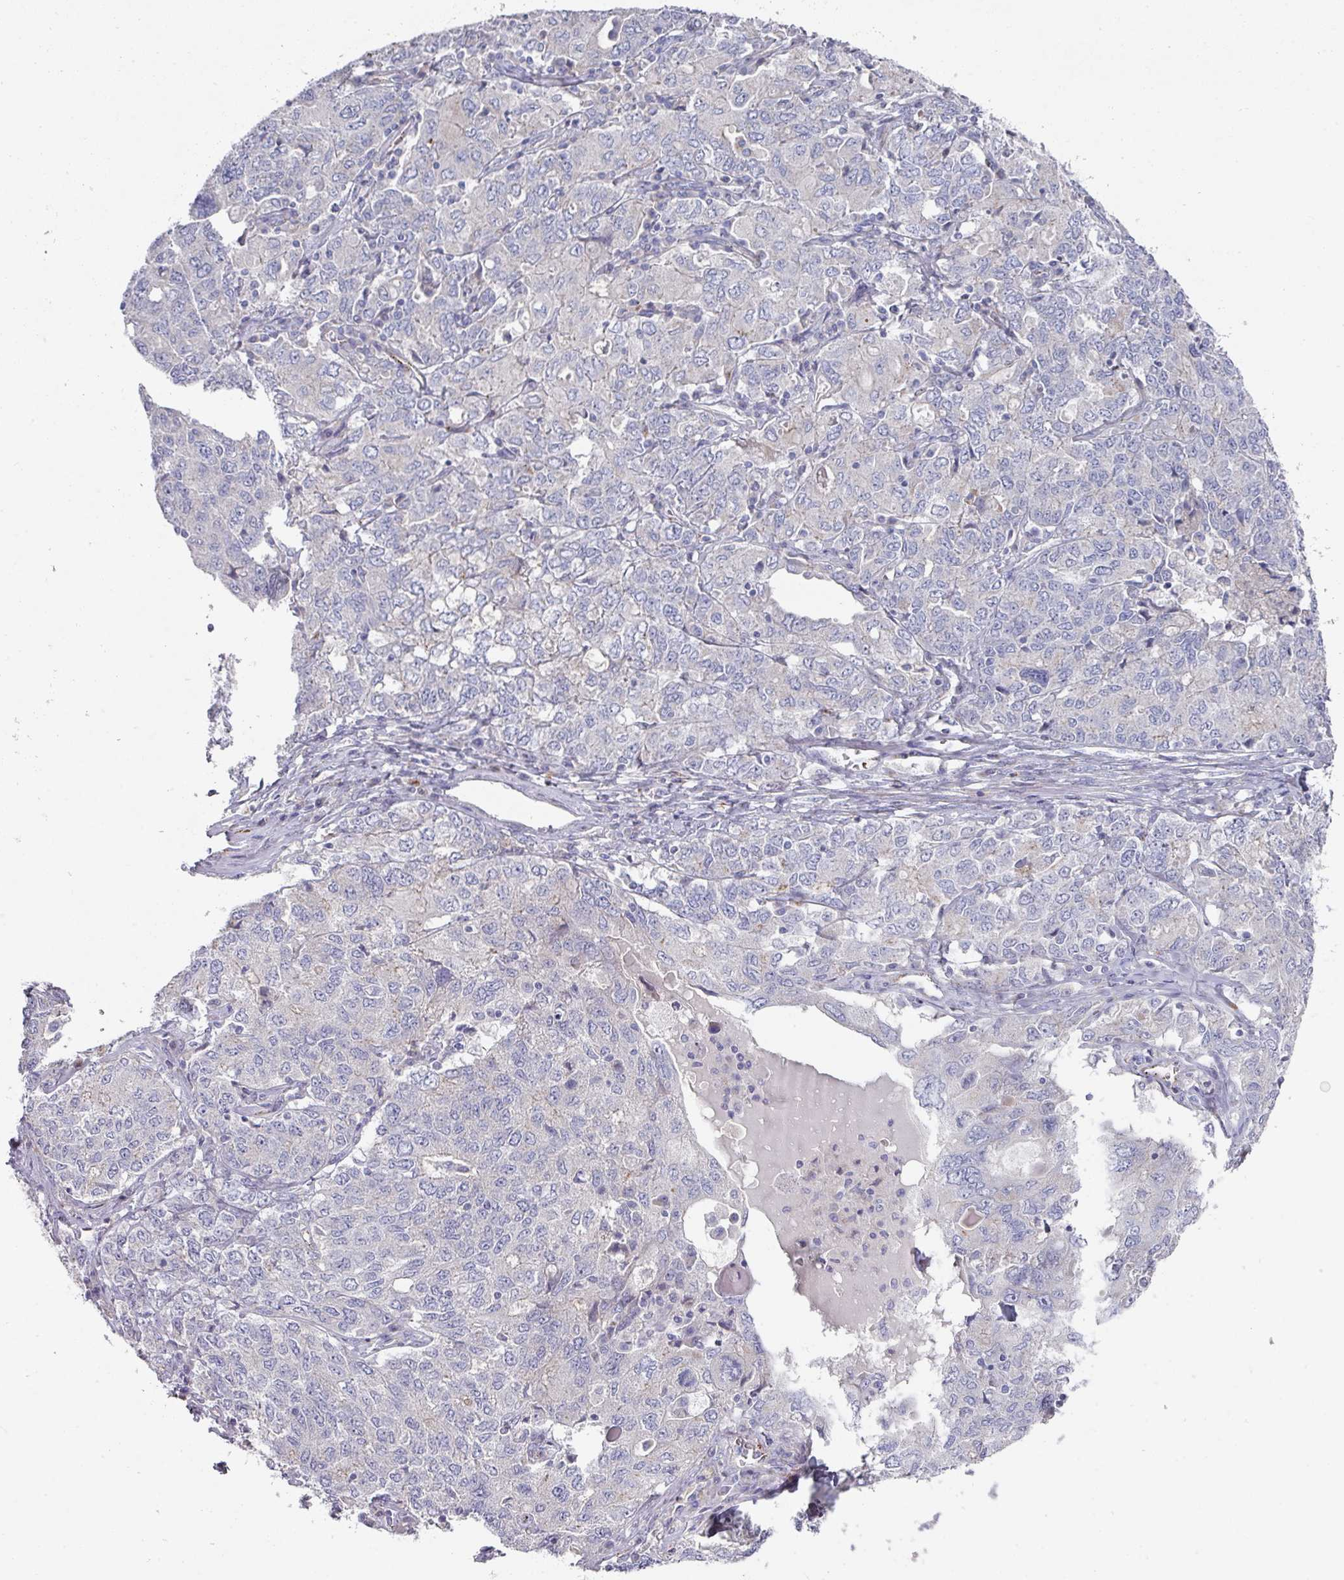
{"staining": {"intensity": "negative", "quantity": "none", "location": "none"}, "tissue": "ovarian cancer", "cell_type": "Tumor cells", "image_type": "cancer", "snomed": [{"axis": "morphology", "description": "Carcinoma, endometroid"}, {"axis": "topography", "description": "Ovary"}], "caption": "This is an IHC image of ovarian cancer (endometroid carcinoma). There is no positivity in tumor cells.", "gene": "NT5C1A", "patient": {"sex": "female", "age": 62}}